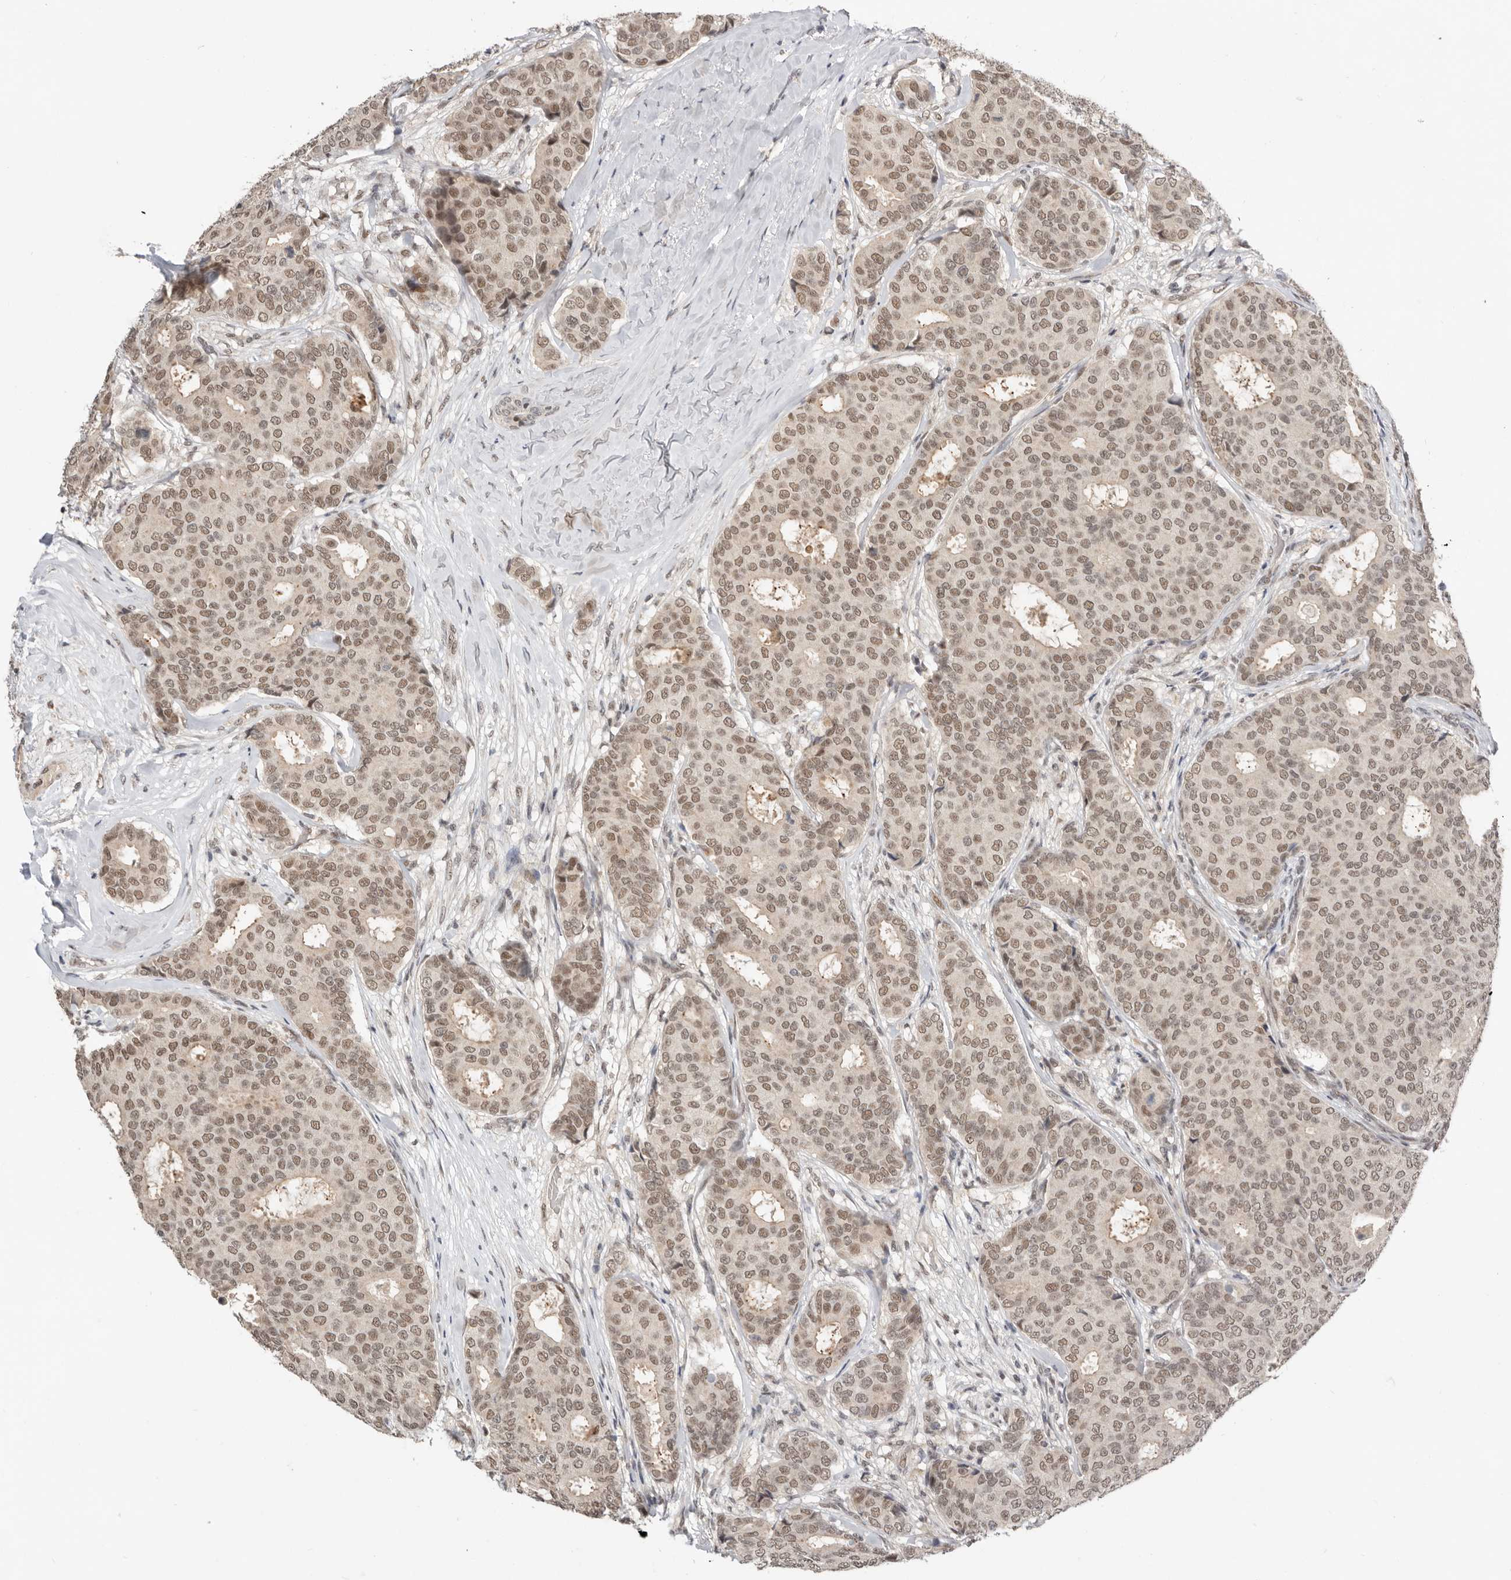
{"staining": {"intensity": "moderate", "quantity": ">75%", "location": "nuclear"}, "tissue": "breast cancer", "cell_type": "Tumor cells", "image_type": "cancer", "snomed": [{"axis": "morphology", "description": "Duct carcinoma"}, {"axis": "topography", "description": "Breast"}], "caption": "Tumor cells show medium levels of moderate nuclear staining in about >75% of cells in human breast cancer (invasive ductal carcinoma).", "gene": "BRCA2", "patient": {"sex": "female", "age": 75}}